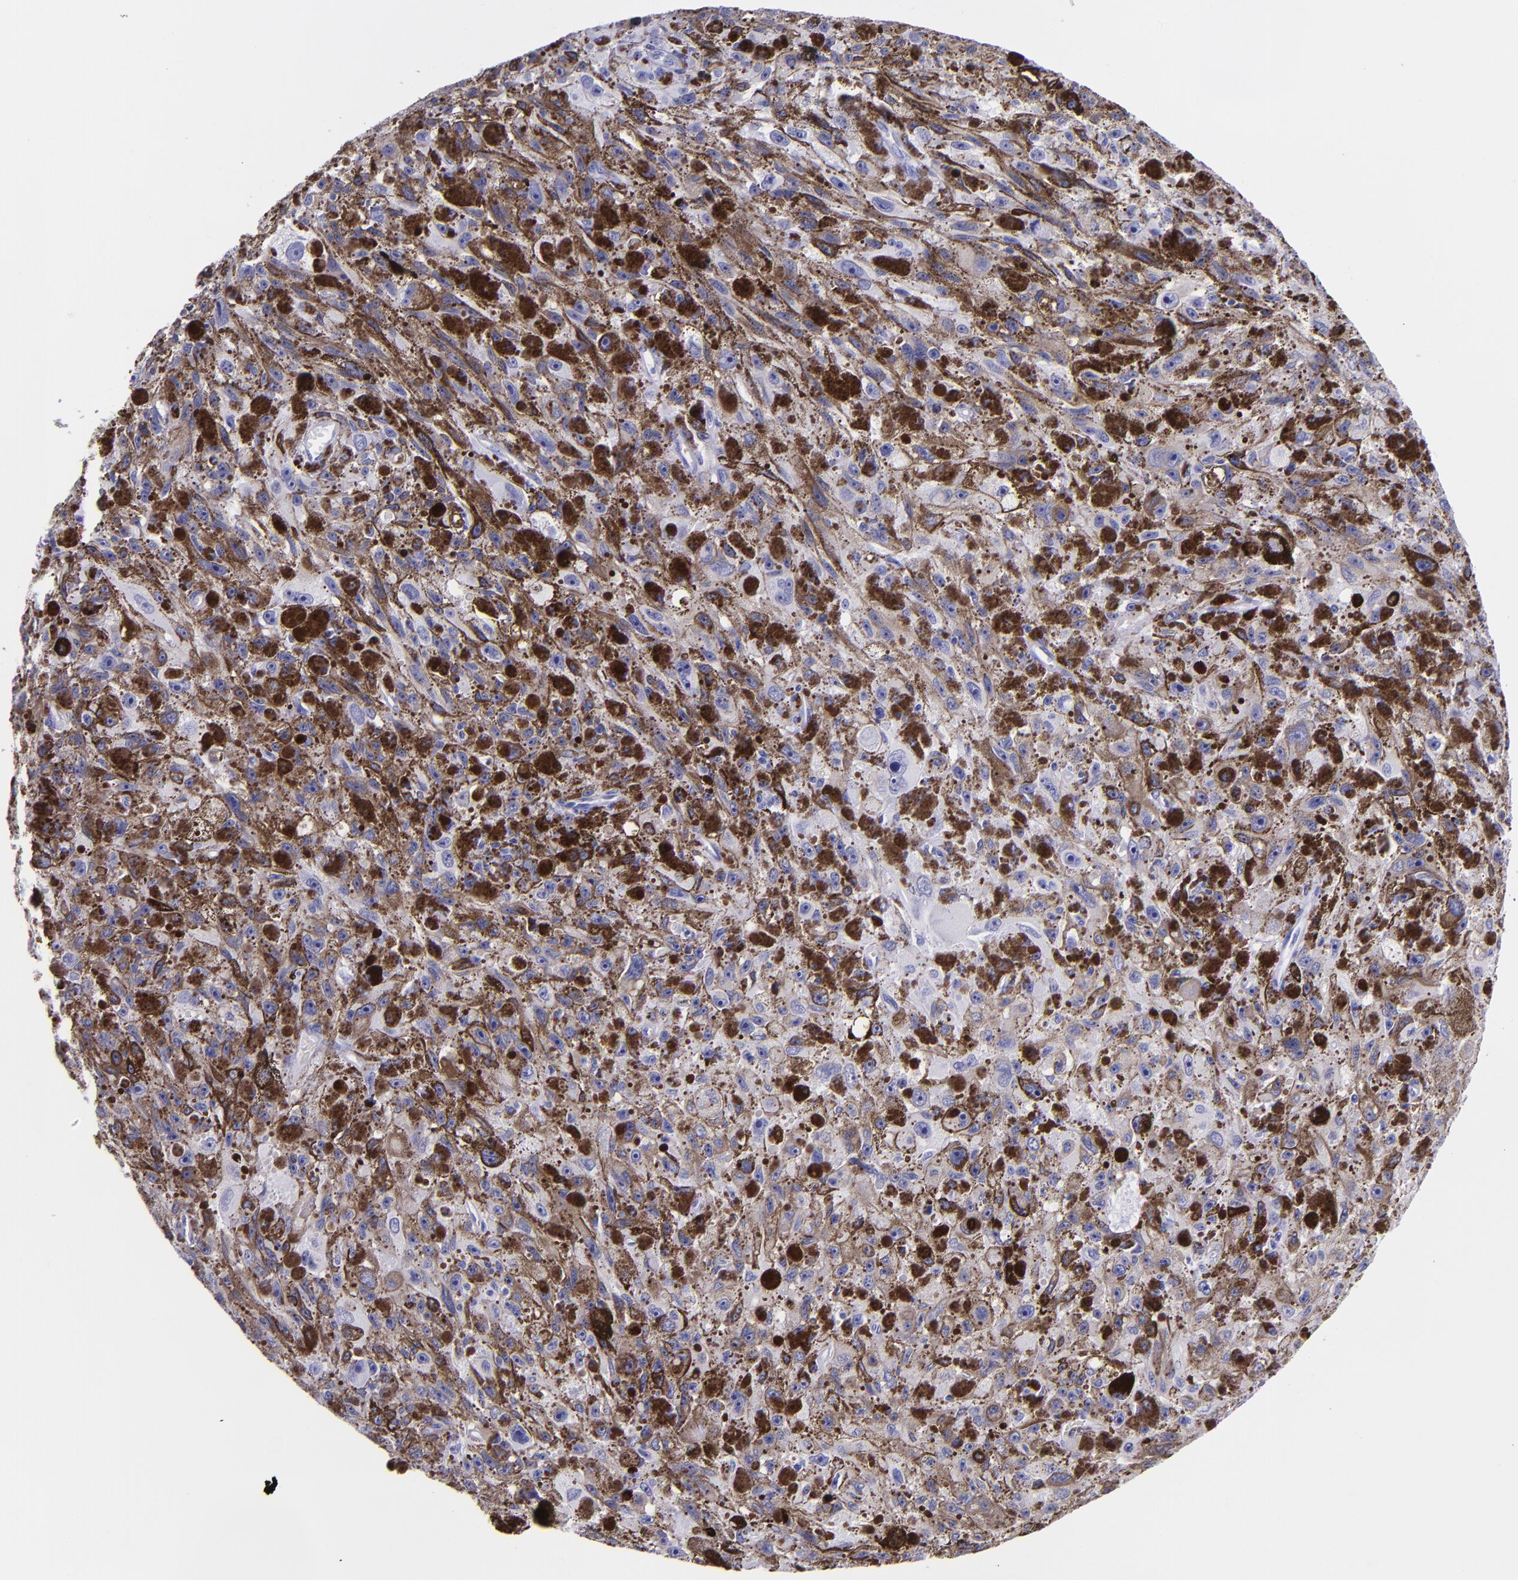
{"staining": {"intensity": "negative", "quantity": "none", "location": "none"}, "tissue": "melanoma", "cell_type": "Tumor cells", "image_type": "cancer", "snomed": [{"axis": "morphology", "description": "Malignant melanoma, NOS"}, {"axis": "topography", "description": "Skin"}], "caption": "Tumor cells are negative for protein expression in human melanoma. The staining was performed using DAB to visualize the protein expression in brown, while the nuclei were stained in blue with hematoxylin (Magnification: 20x).", "gene": "MBP", "patient": {"sex": "female", "age": 104}}